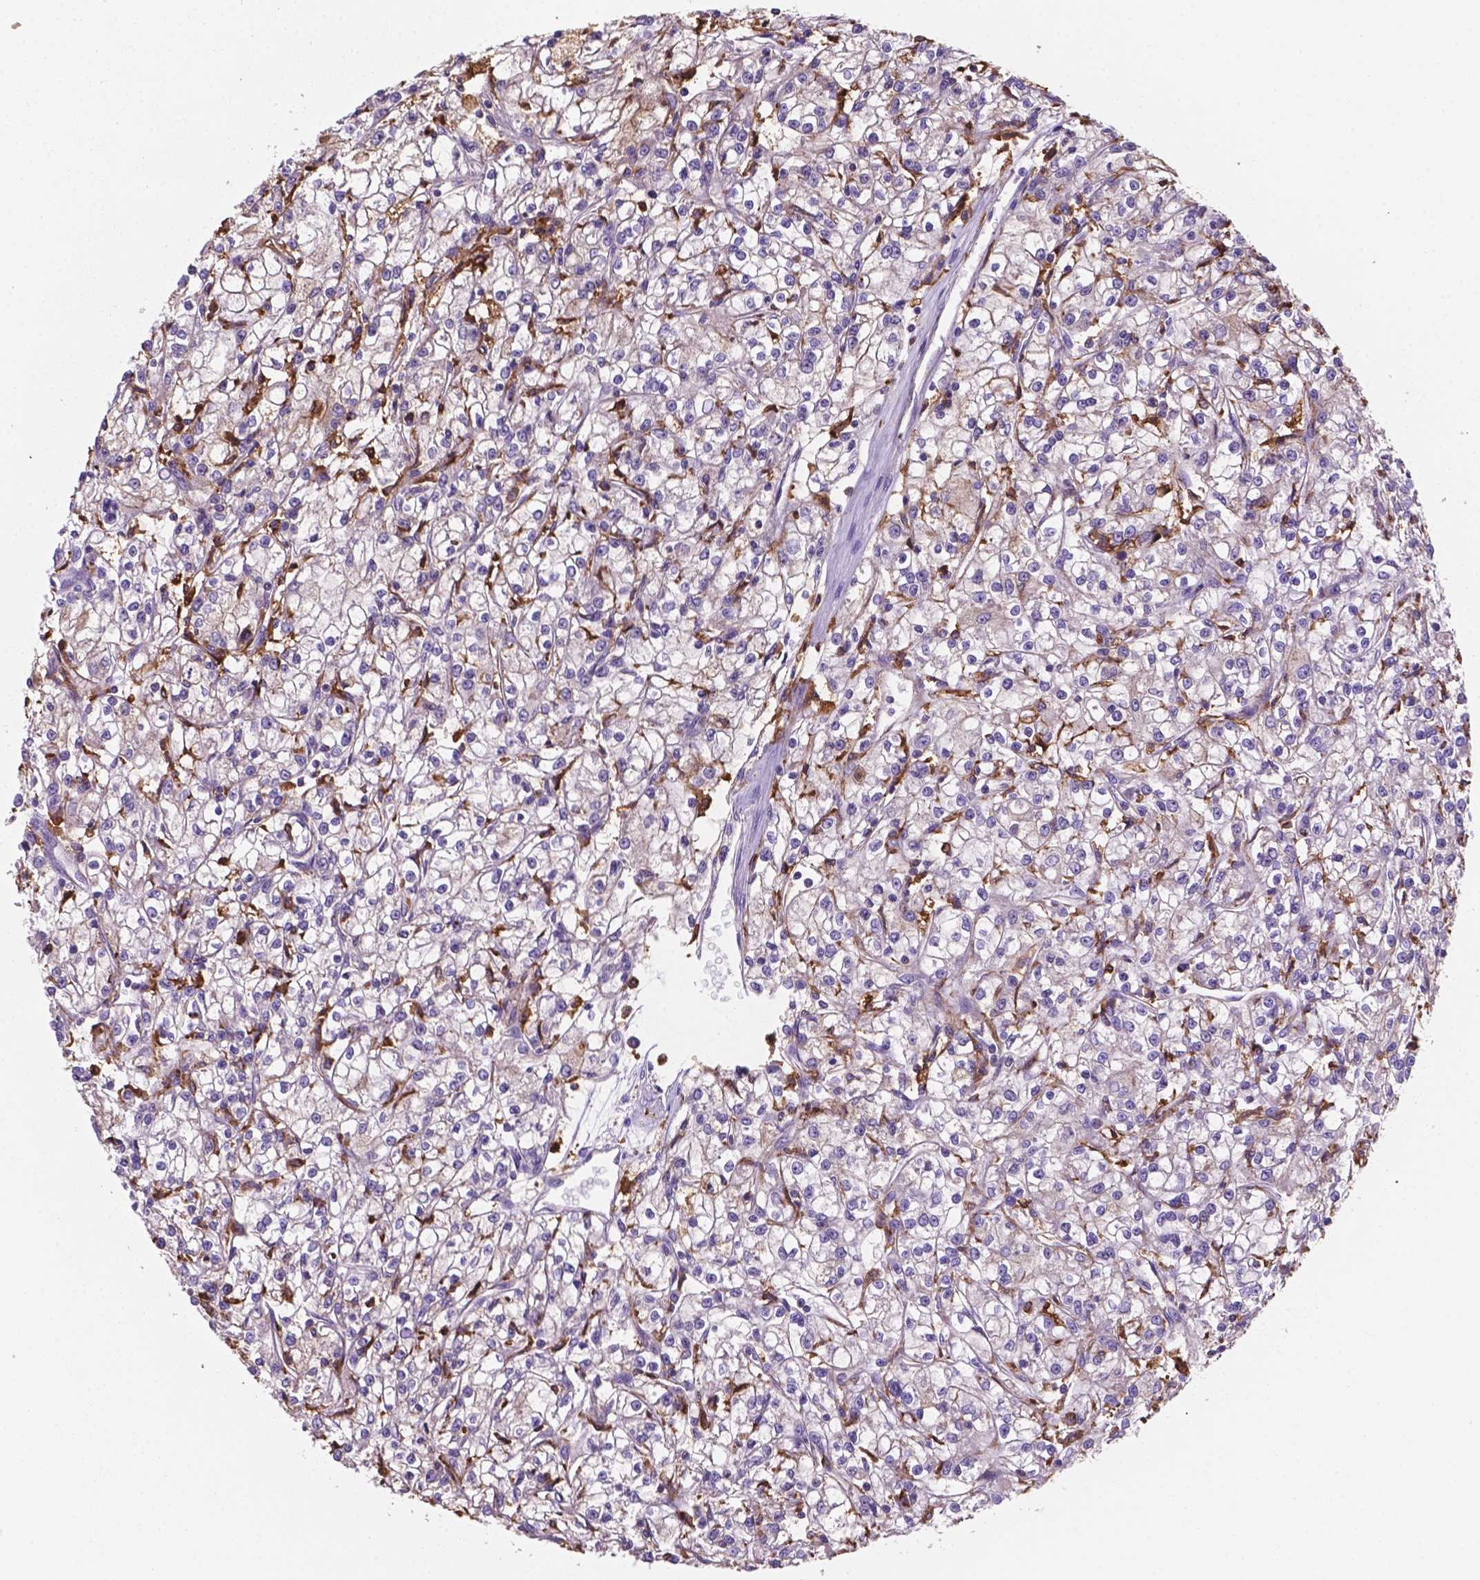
{"staining": {"intensity": "negative", "quantity": "none", "location": "none"}, "tissue": "renal cancer", "cell_type": "Tumor cells", "image_type": "cancer", "snomed": [{"axis": "morphology", "description": "Adenocarcinoma, NOS"}, {"axis": "topography", "description": "Kidney"}], "caption": "Micrograph shows no significant protein staining in tumor cells of renal cancer.", "gene": "MKRN2OS", "patient": {"sex": "female", "age": 59}}